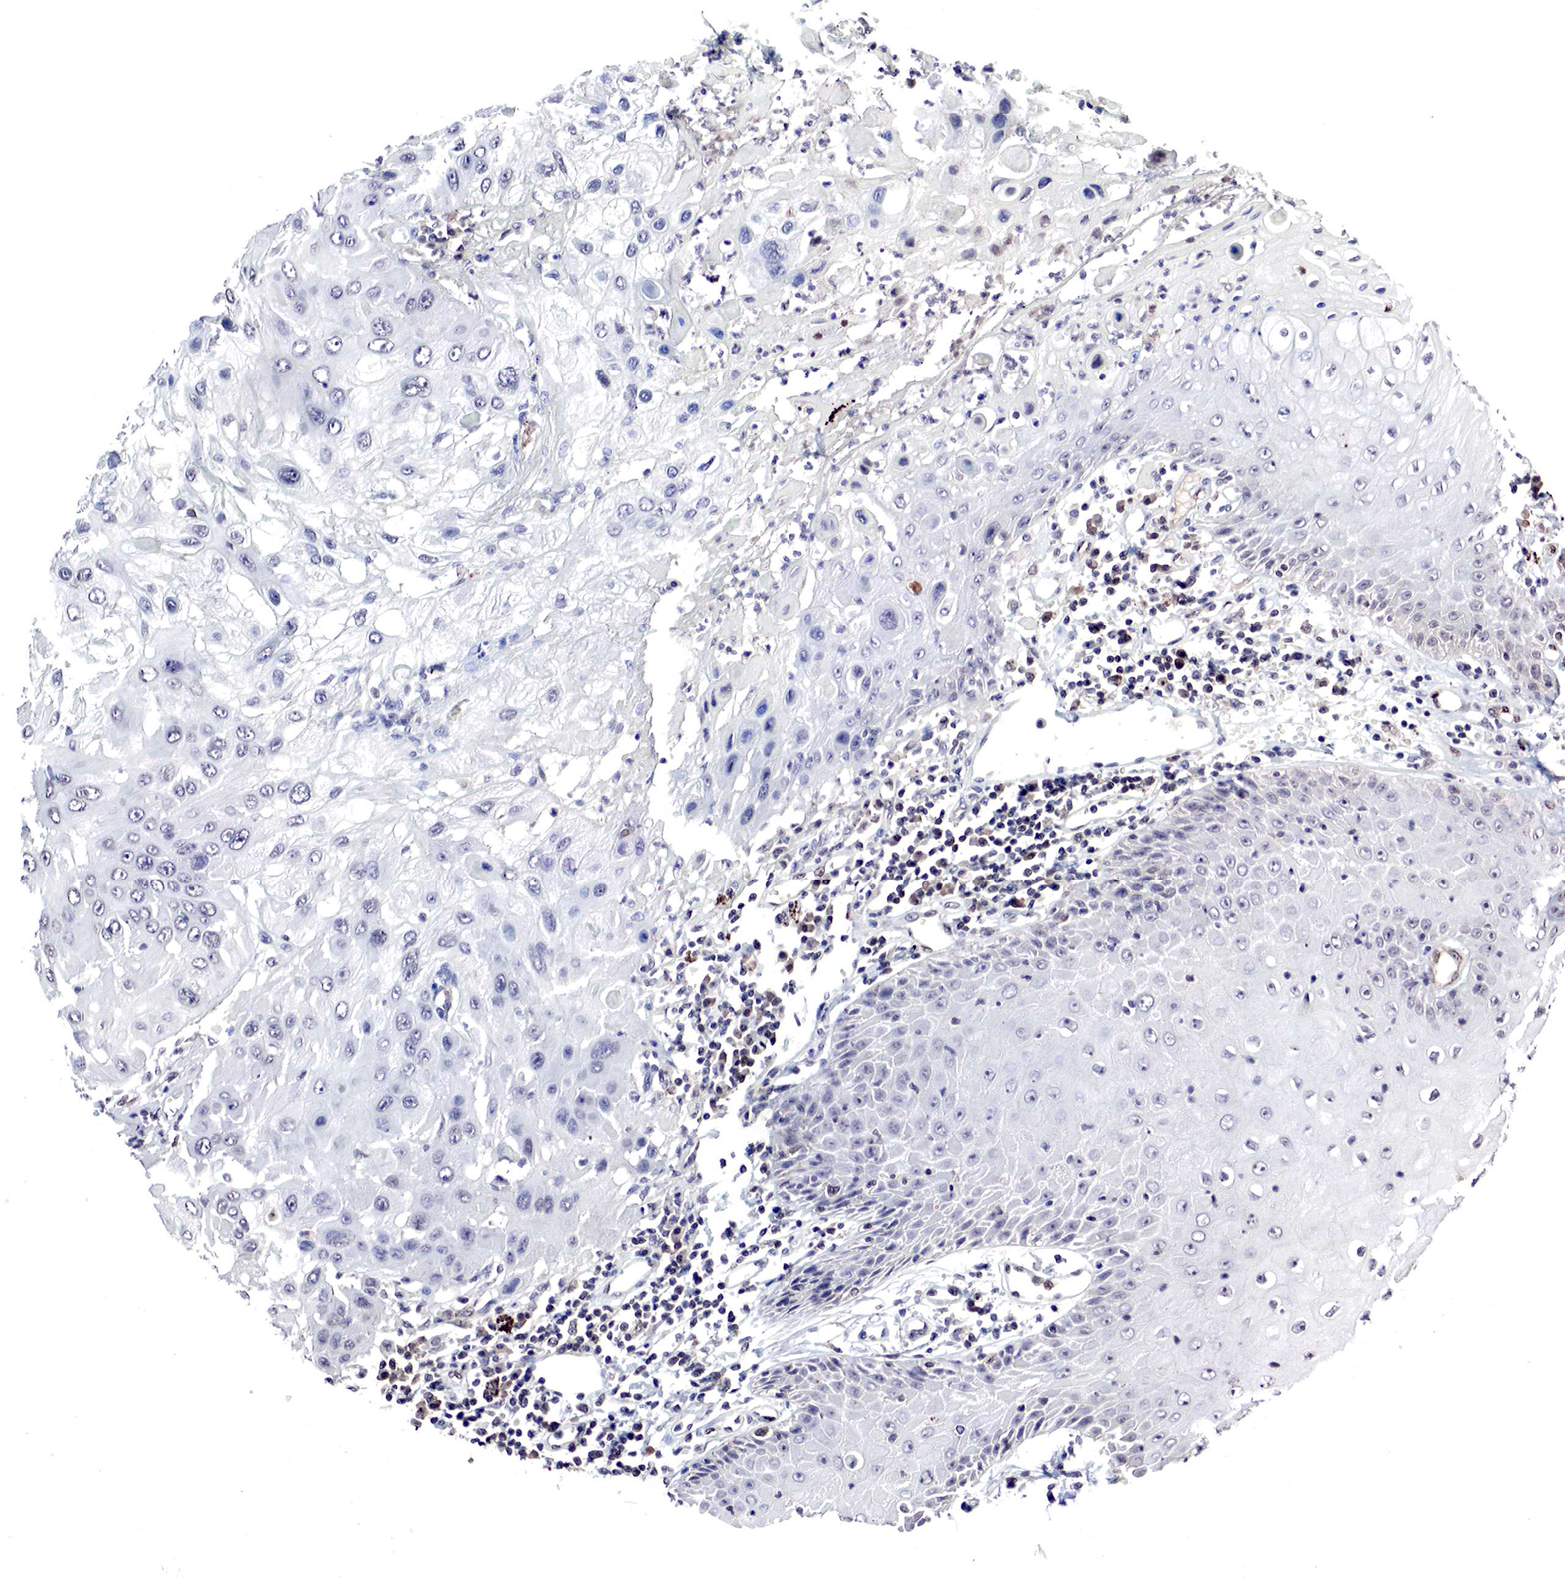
{"staining": {"intensity": "negative", "quantity": "none", "location": "none"}, "tissue": "skin cancer", "cell_type": "Tumor cells", "image_type": "cancer", "snomed": [{"axis": "morphology", "description": "Squamous cell carcinoma, NOS"}, {"axis": "topography", "description": "Skin"}, {"axis": "topography", "description": "Anal"}], "caption": "Immunohistochemical staining of human skin cancer displays no significant expression in tumor cells. Nuclei are stained in blue.", "gene": "DACH2", "patient": {"sex": "male", "age": 61}}